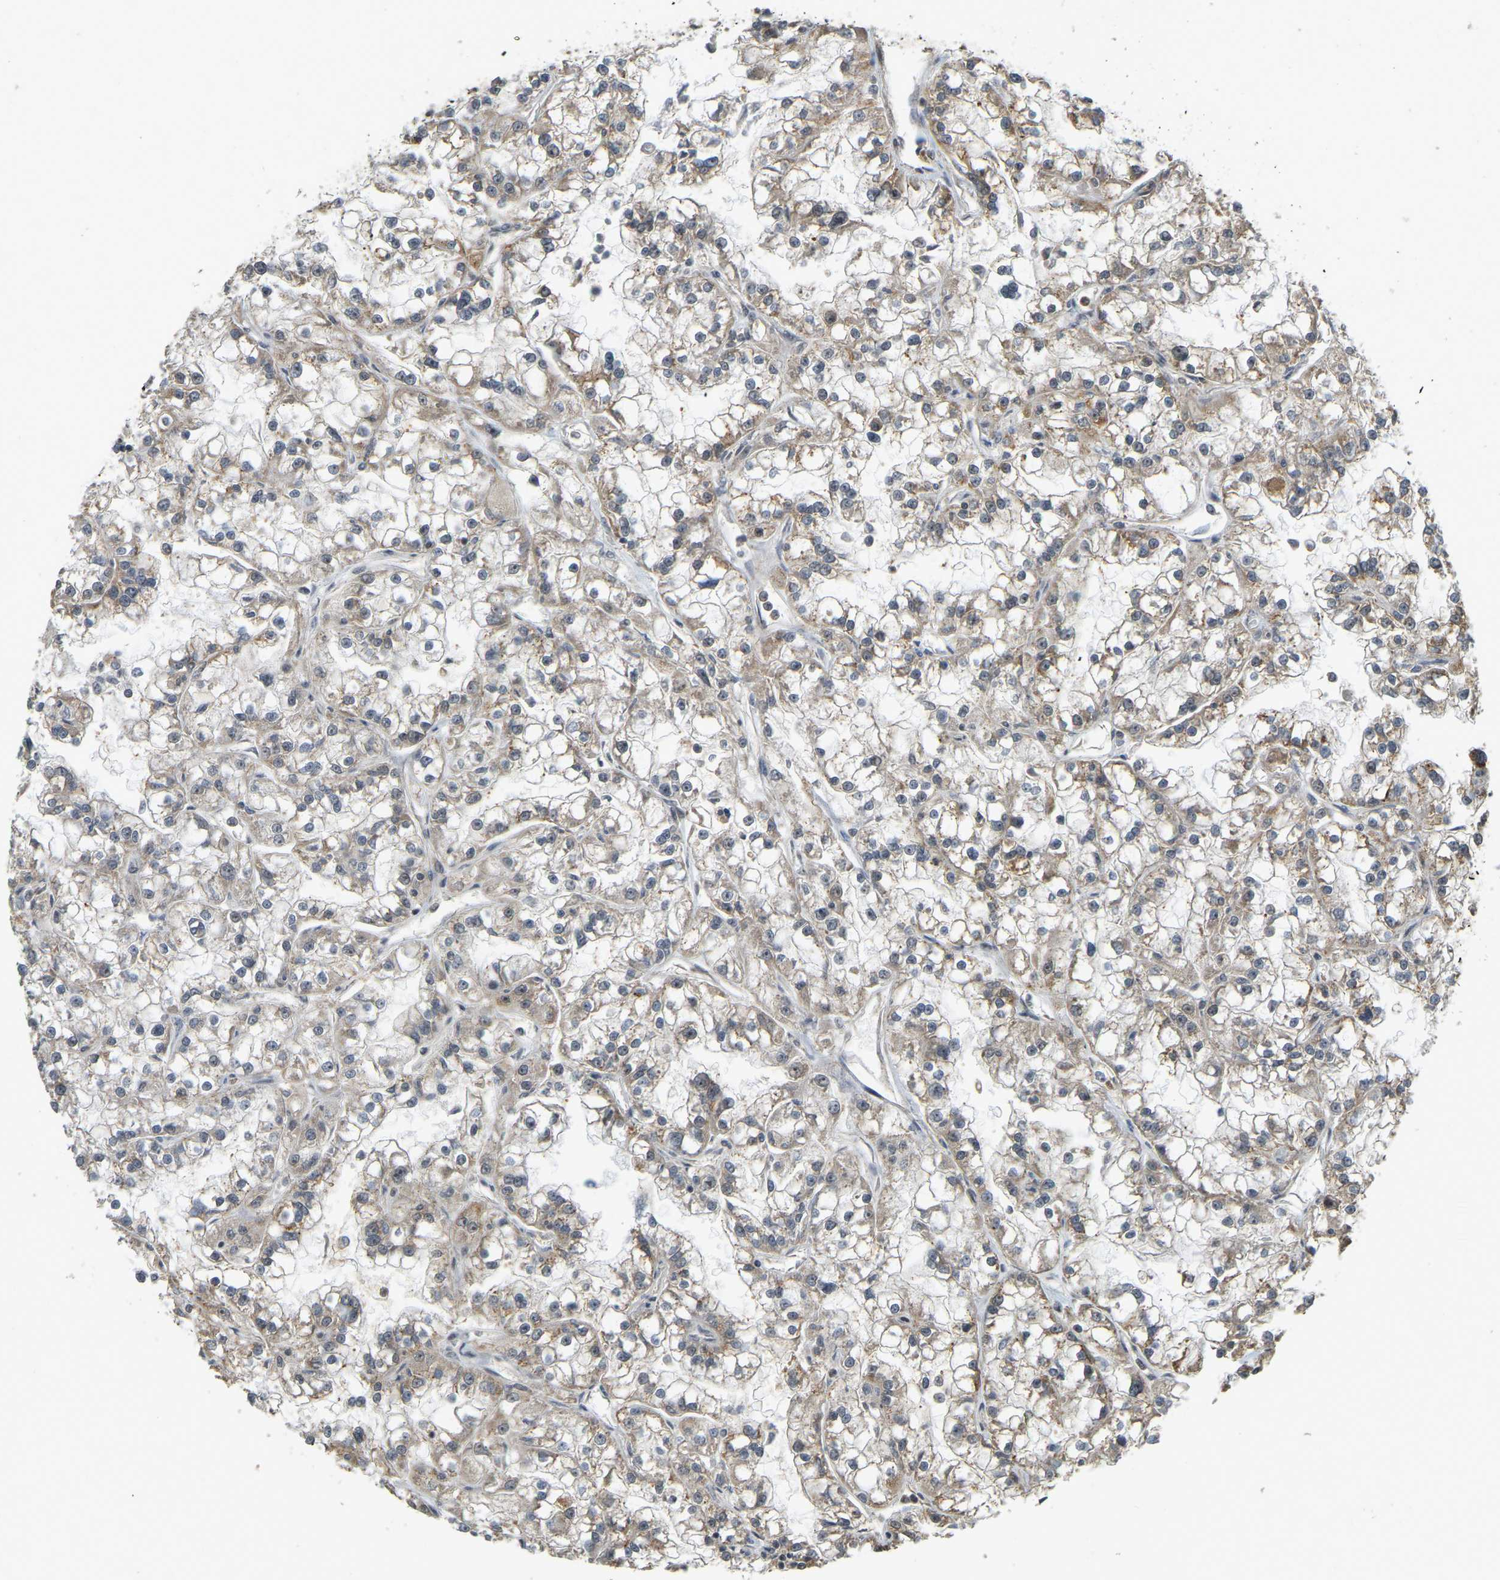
{"staining": {"intensity": "weak", "quantity": "25%-75%", "location": "cytoplasmic/membranous"}, "tissue": "renal cancer", "cell_type": "Tumor cells", "image_type": "cancer", "snomed": [{"axis": "morphology", "description": "Adenocarcinoma, NOS"}, {"axis": "topography", "description": "Kidney"}], "caption": "A brown stain shows weak cytoplasmic/membranous positivity of a protein in human renal cancer (adenocarcinoma) tumor cells. The protein is stained brown, and the nuclei are stained in blue (DAB IHC with brightfield microscopy, high magnification).", "gene": "BRF2", "patient": {"sex": "female", "age": 52}}